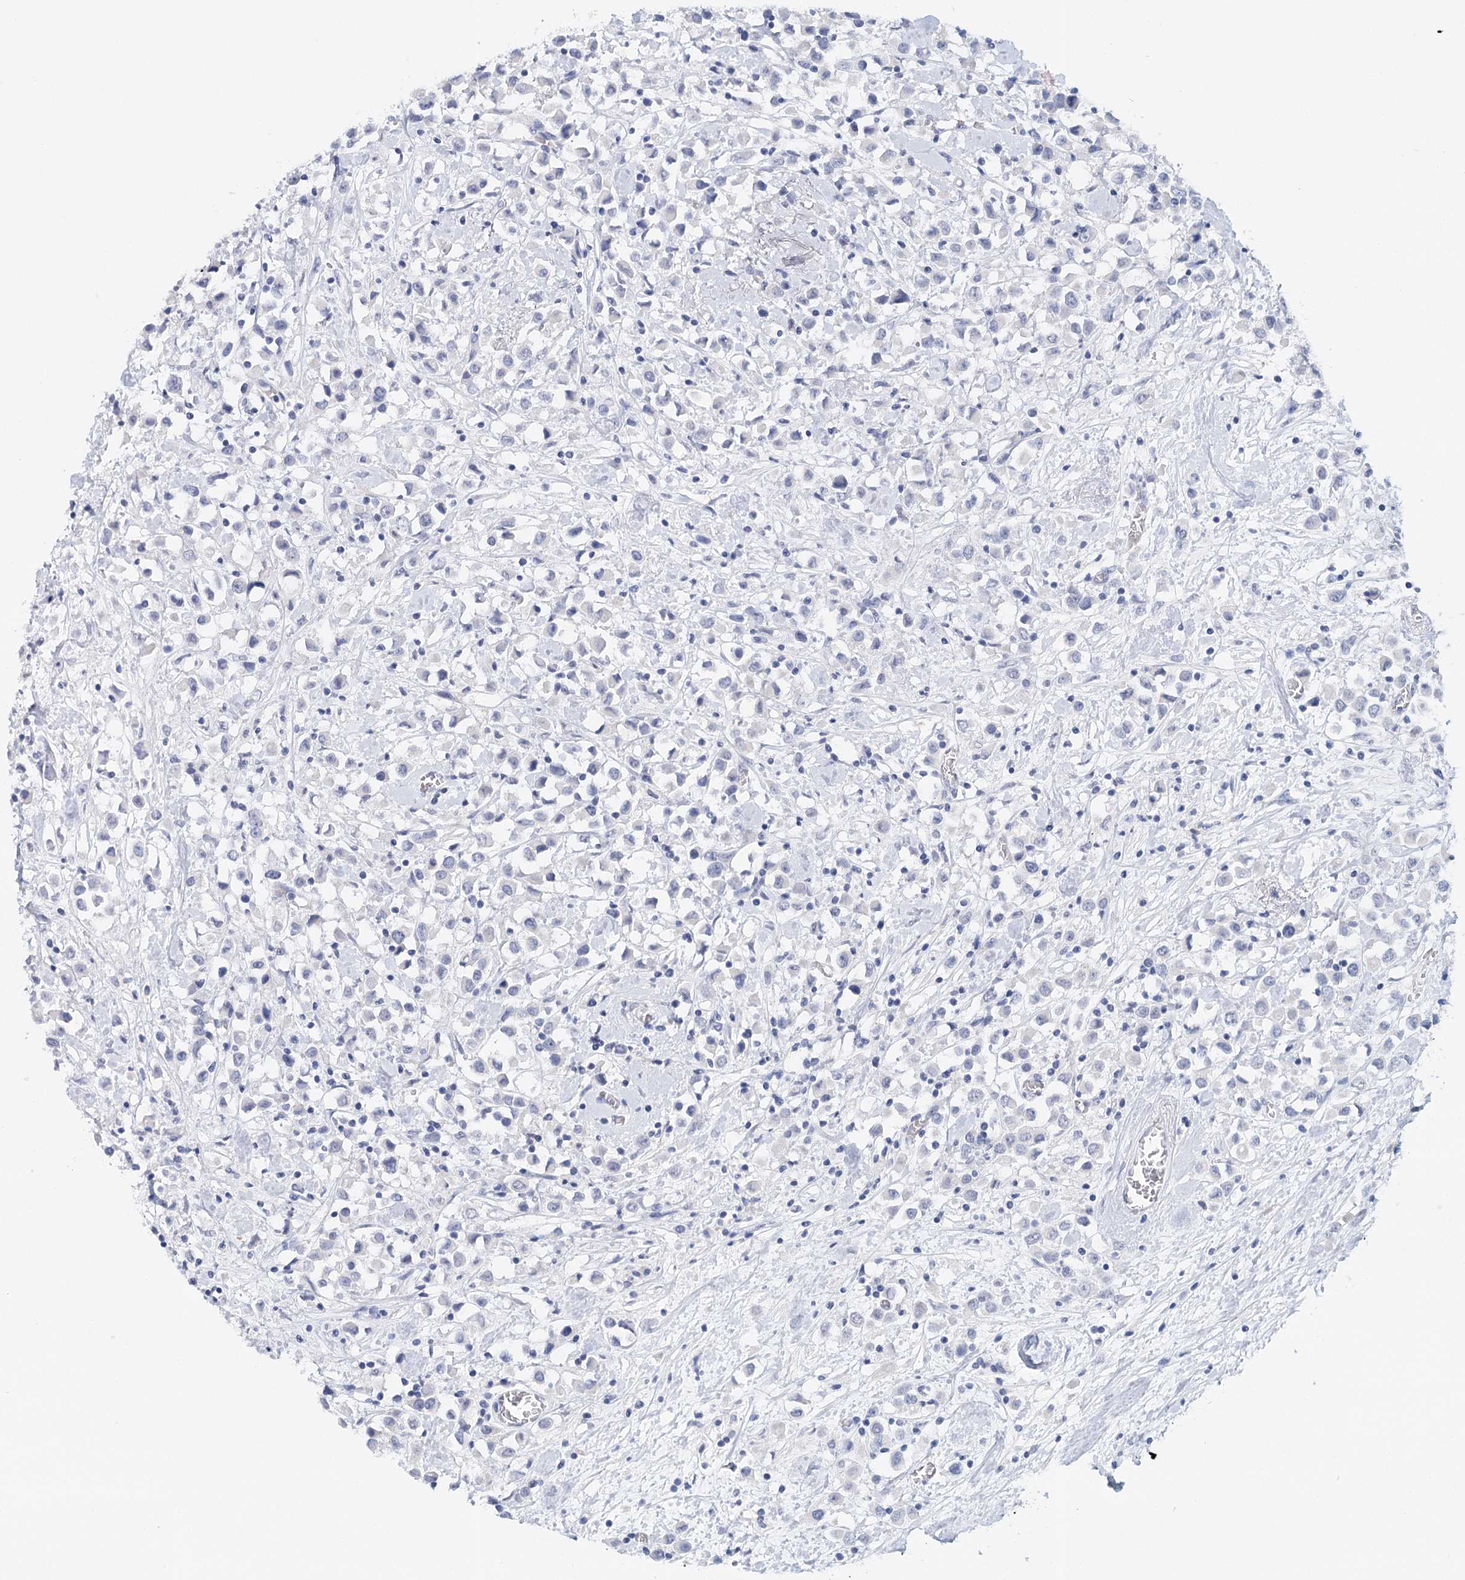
{"staining": {"intensity": "negative", "quantity": "none", "location": "none"}, "tissue": "breast cancer", "cell_type": "Tumor cells", "image_type": "cancer", "snomed": [{"axis": "morphology", "description": "Duct carcinoma"}, {"axis": "topography", "description": "Breast"}], "caption": "A micrograph of human breast cancer is negative for staining in tumor cells.", "gene": "HSPA4L", "patient": {"sex": "female", "age": 61}}